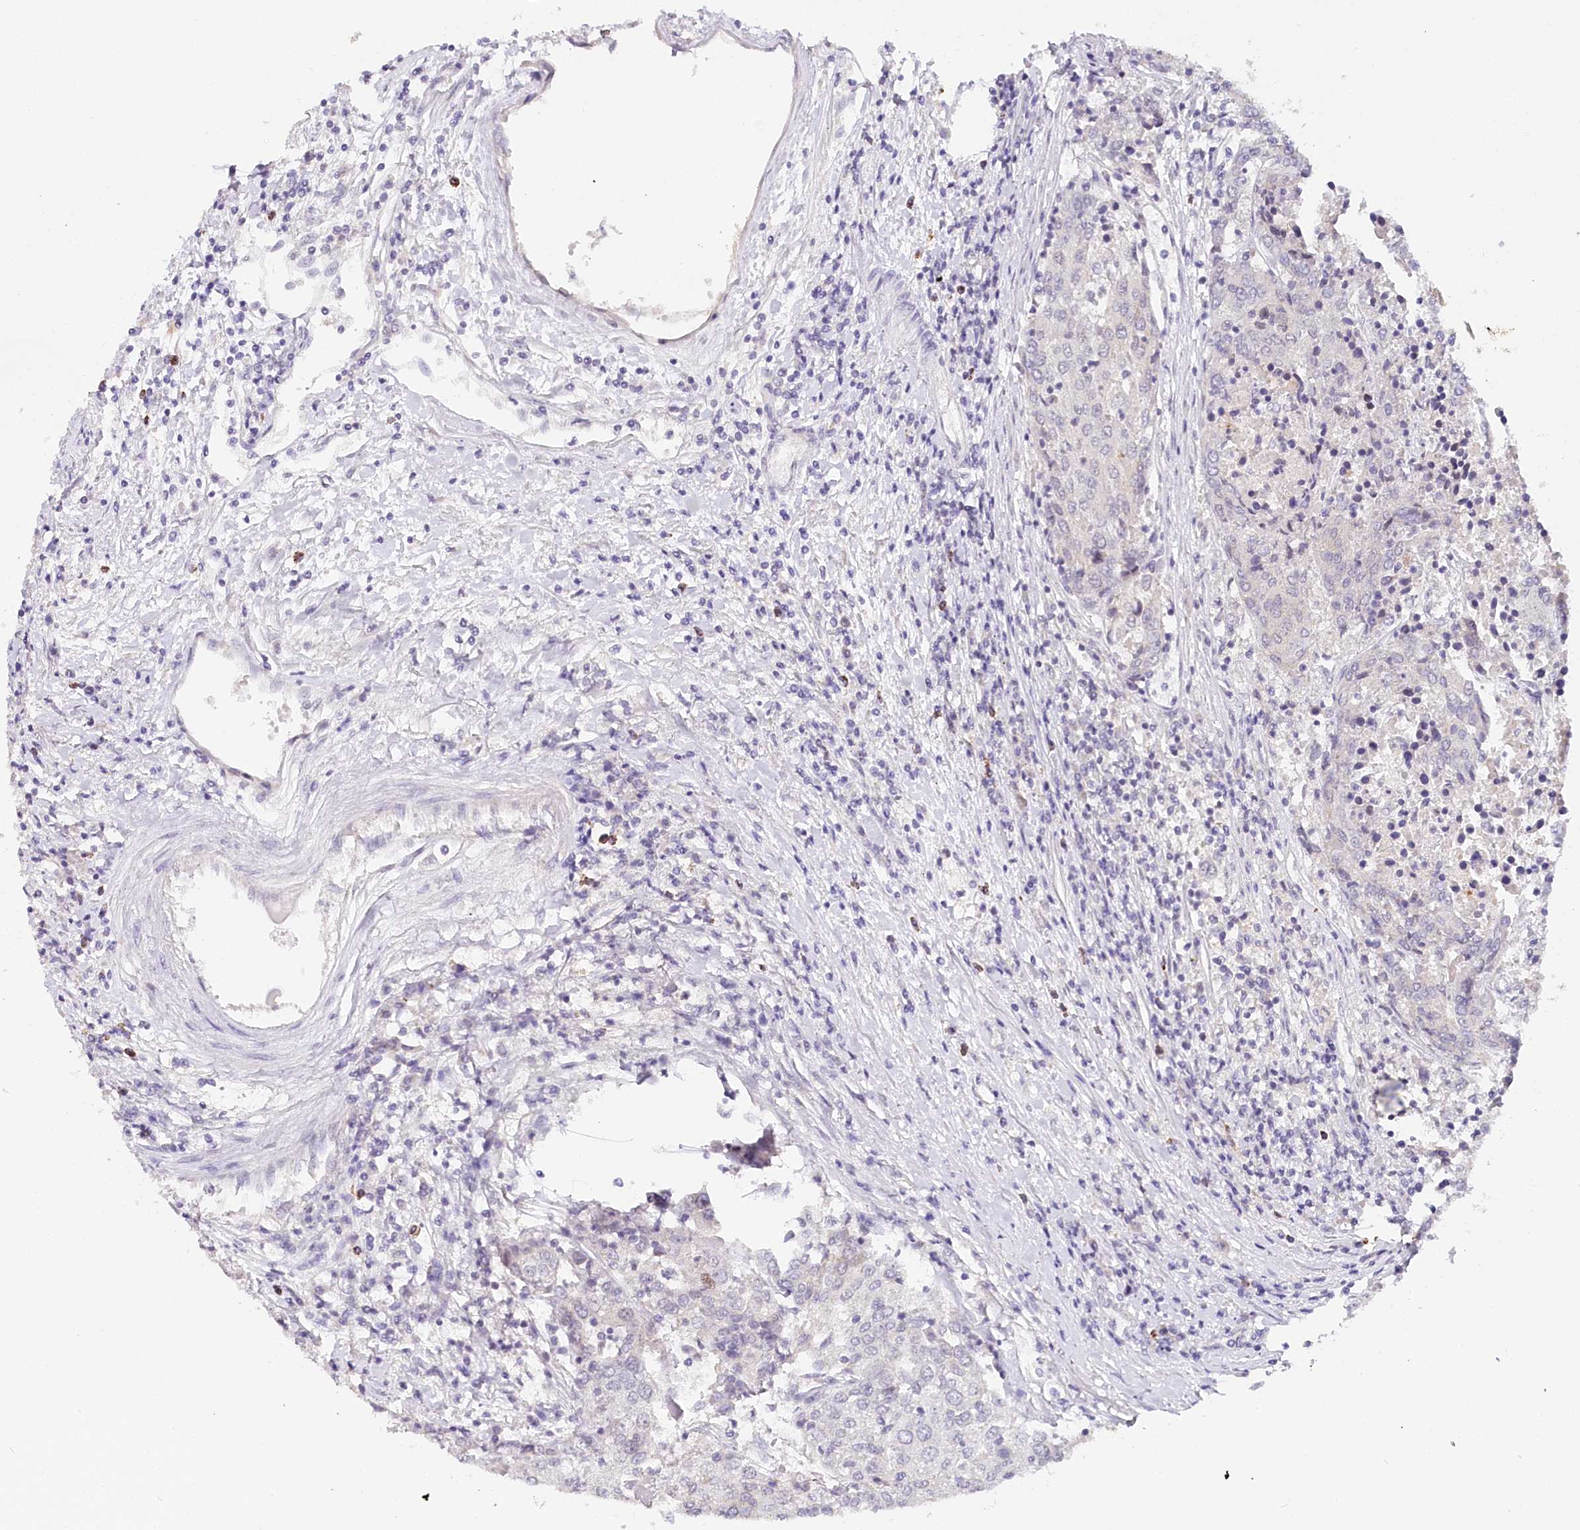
{"staining": {"intensity": "negative", "quantity": "none", "location": "none"}, "tissue": "urothelial cancer", "cell_type": "Tumor cells", "image_type": "cancer", "snomed": [{"axis": "morphology", "description": "Urothelial carcinoma, High grade"}, {"axis": "topography", "description": "Urinary bladder"}], "caption": "High-grade urothelial carcinoma was stained to show a protein in brown. There is no significant expression in tumor cells.", "gene": "TP53", "patient": {"sex": "female", "age": 85}}